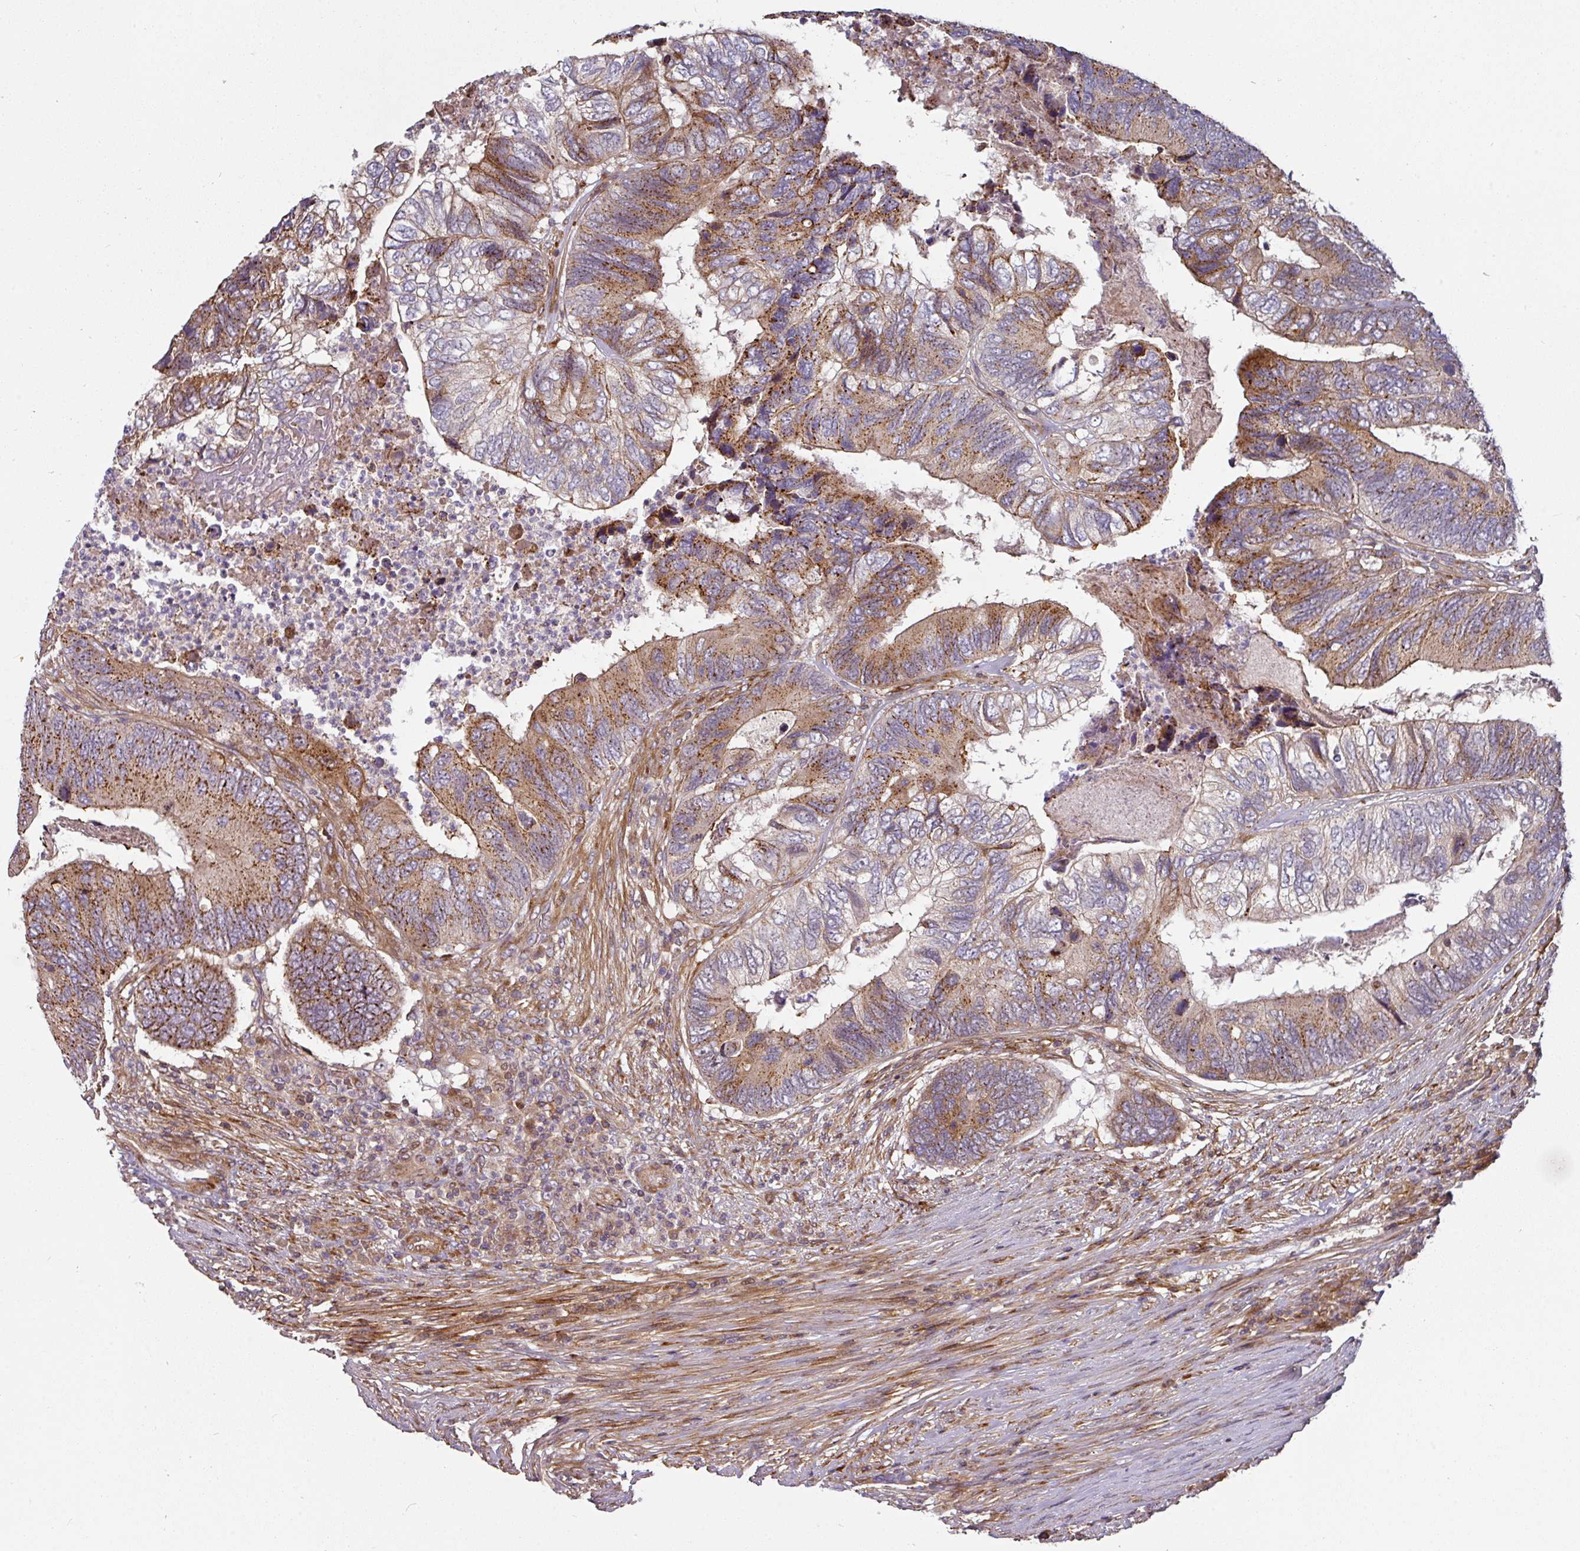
{"staining": {"intensity": "moderate", "quantity": ">75%", "location": "cytoplasmic/membranous"}, "tissue": "colorectal cancer", "cell_type": "Tumor cells", "image_type": "cancer", "snomed": [{"axis": "morphology", "description": "Adenocarcinoma, NOS"}, {"axis": "topography", "description": "Colon"}], "caption": "Protein positivity by immunohistochemistry (IHC) demonstrates moderate cytoplasmic/membranous expression in approximately >75% of tumor cells in colorectal adenocarcinoma.", "gene": "CASP2", "patient": {"sex": "female", "age": 67}}